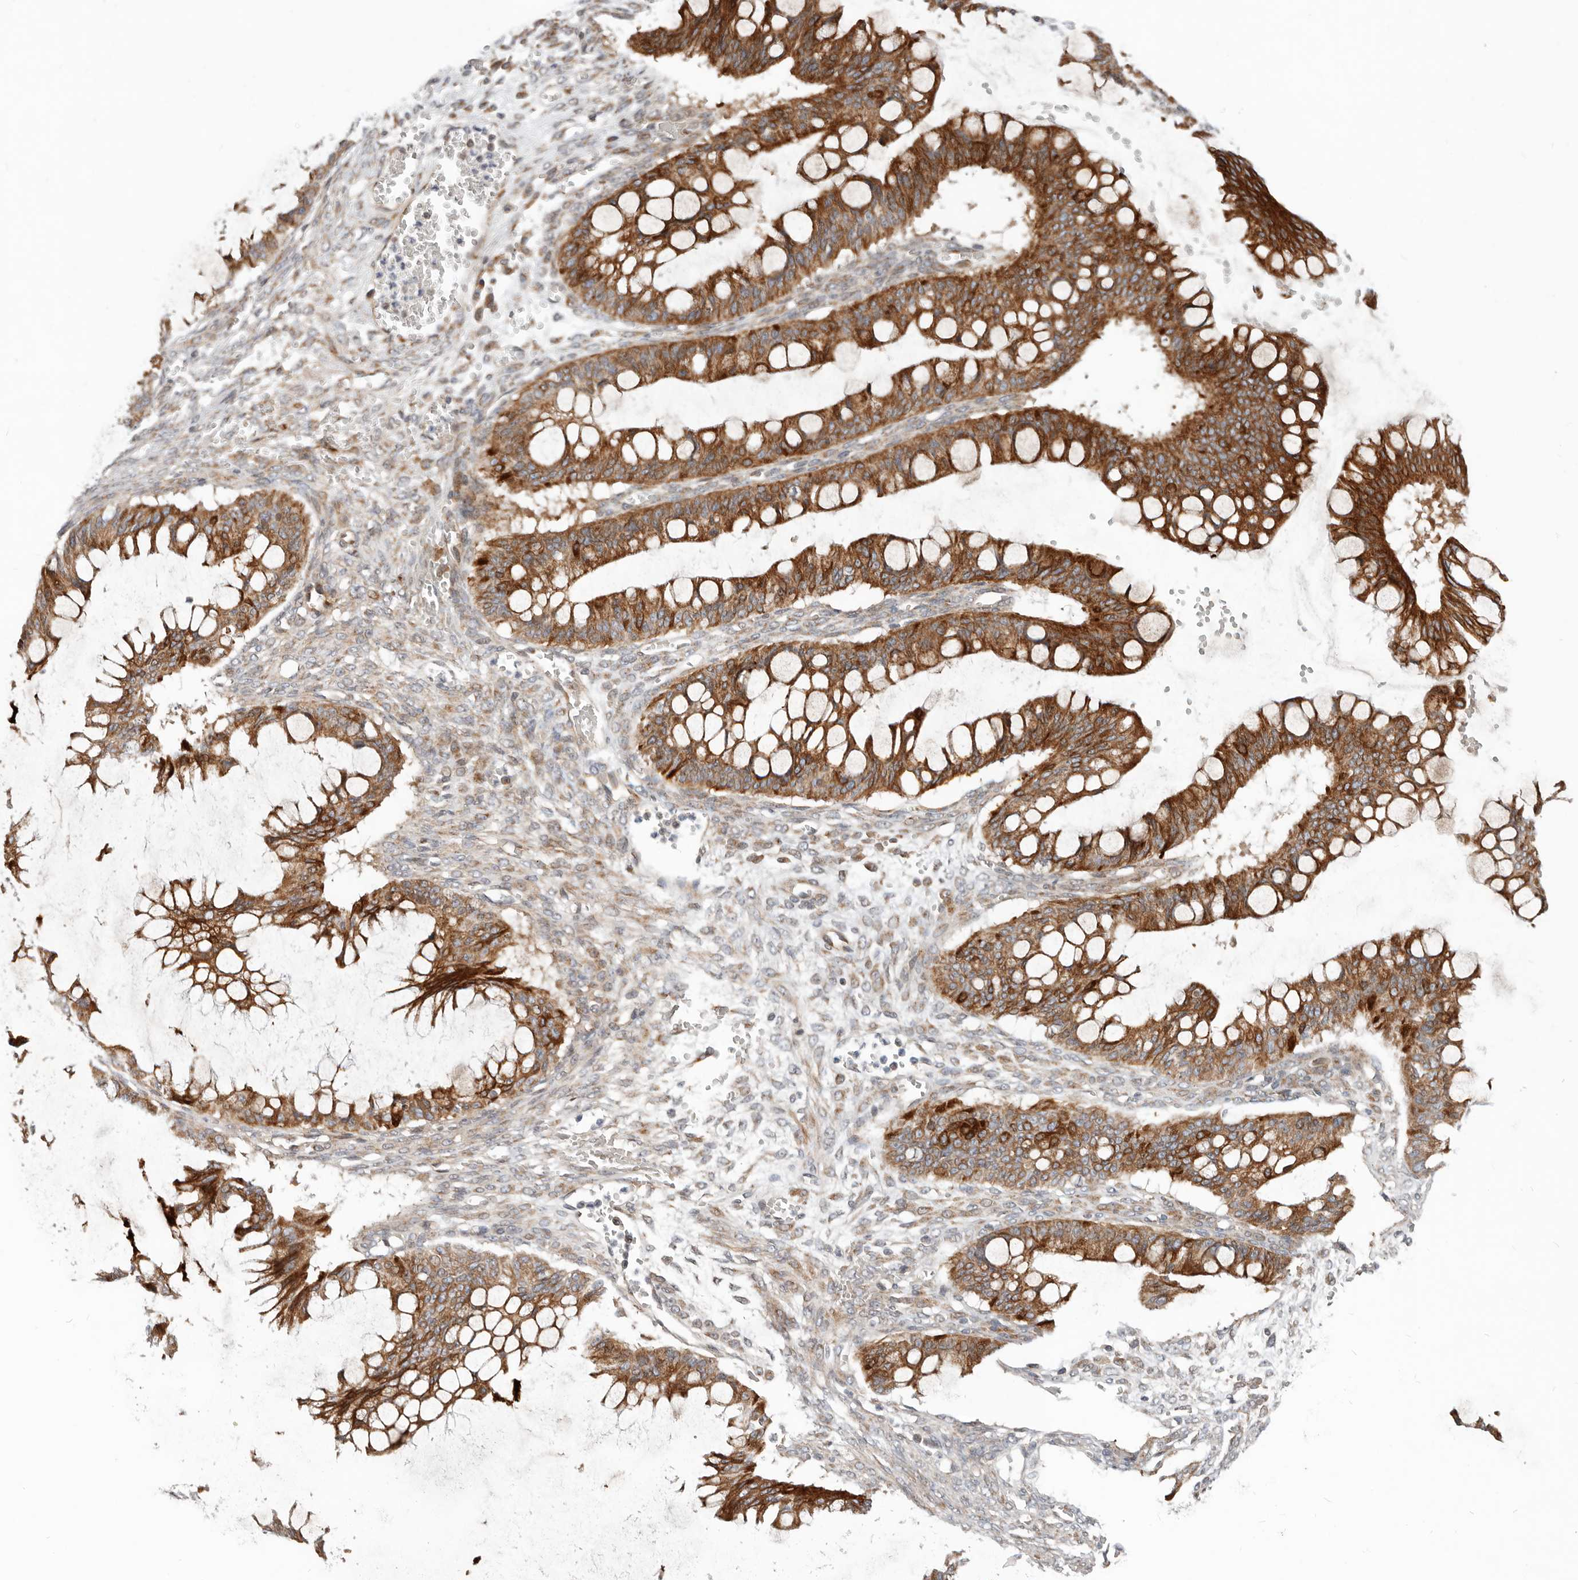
{"staining": {"intensity": "strong", "quantity": ">75%", "location": "cytoplasmic/membranous"}, "tissue": "ovarian cancer", "cell_type": "Tumor cells", "image_type": "cancer", "snomed": [{"axis": "morphology", "description": "Cystadenocarcinoma, mucinous, NOS"}, {"axis": "topography", "description": "Ovary"}], "caption": "Ovarian cancer (mucinous cystadenocarcinoma) tissue reveals strong cytoplasmic/membranous staining in about >75% of tumor cells, visualized by immunohistochemistry.", "gene": "NPY4R", "patient": {"sex": "female", "age": 73}}